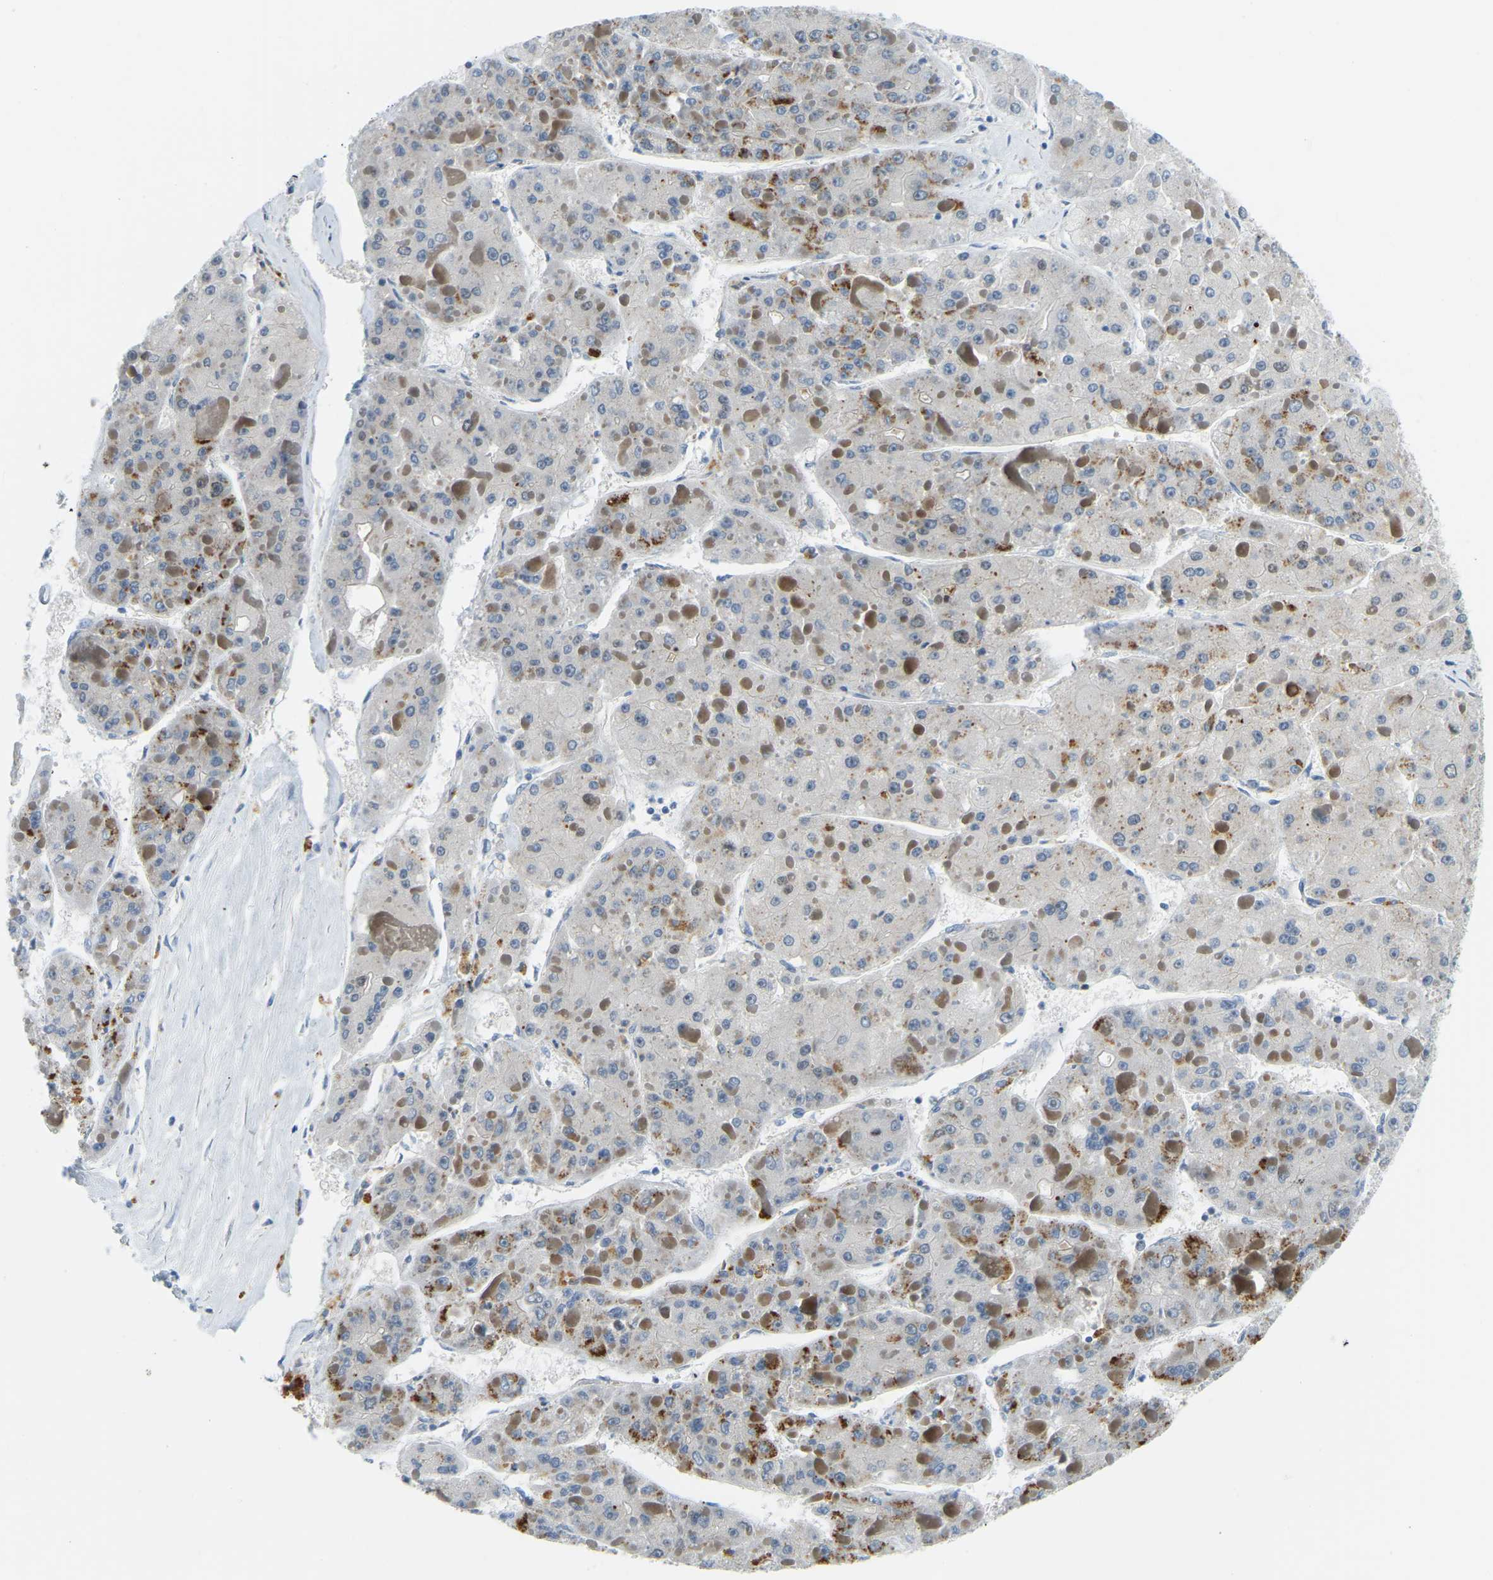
{"staining": {"intensity": "negative", "quantity": "none", "location": "none"}, "tissue": "liver cancer", "cell_type": "Tumor cells", "image_type": "cancer", "snomed": [{"axis": "morphology", "description": "Carcinoma, Hepatocellular, NOS"}, {"axis": "topography", "description": "Liver"}], "caption": "High power microscopy histopathology image of an immunohistochemistry (IHC) histopathology image of hepatocellular carcinoma (liver), revealing no significant positivity in tumor cells.", "gene": "NME8", "patient": {"sex": "female", "age": 73}}